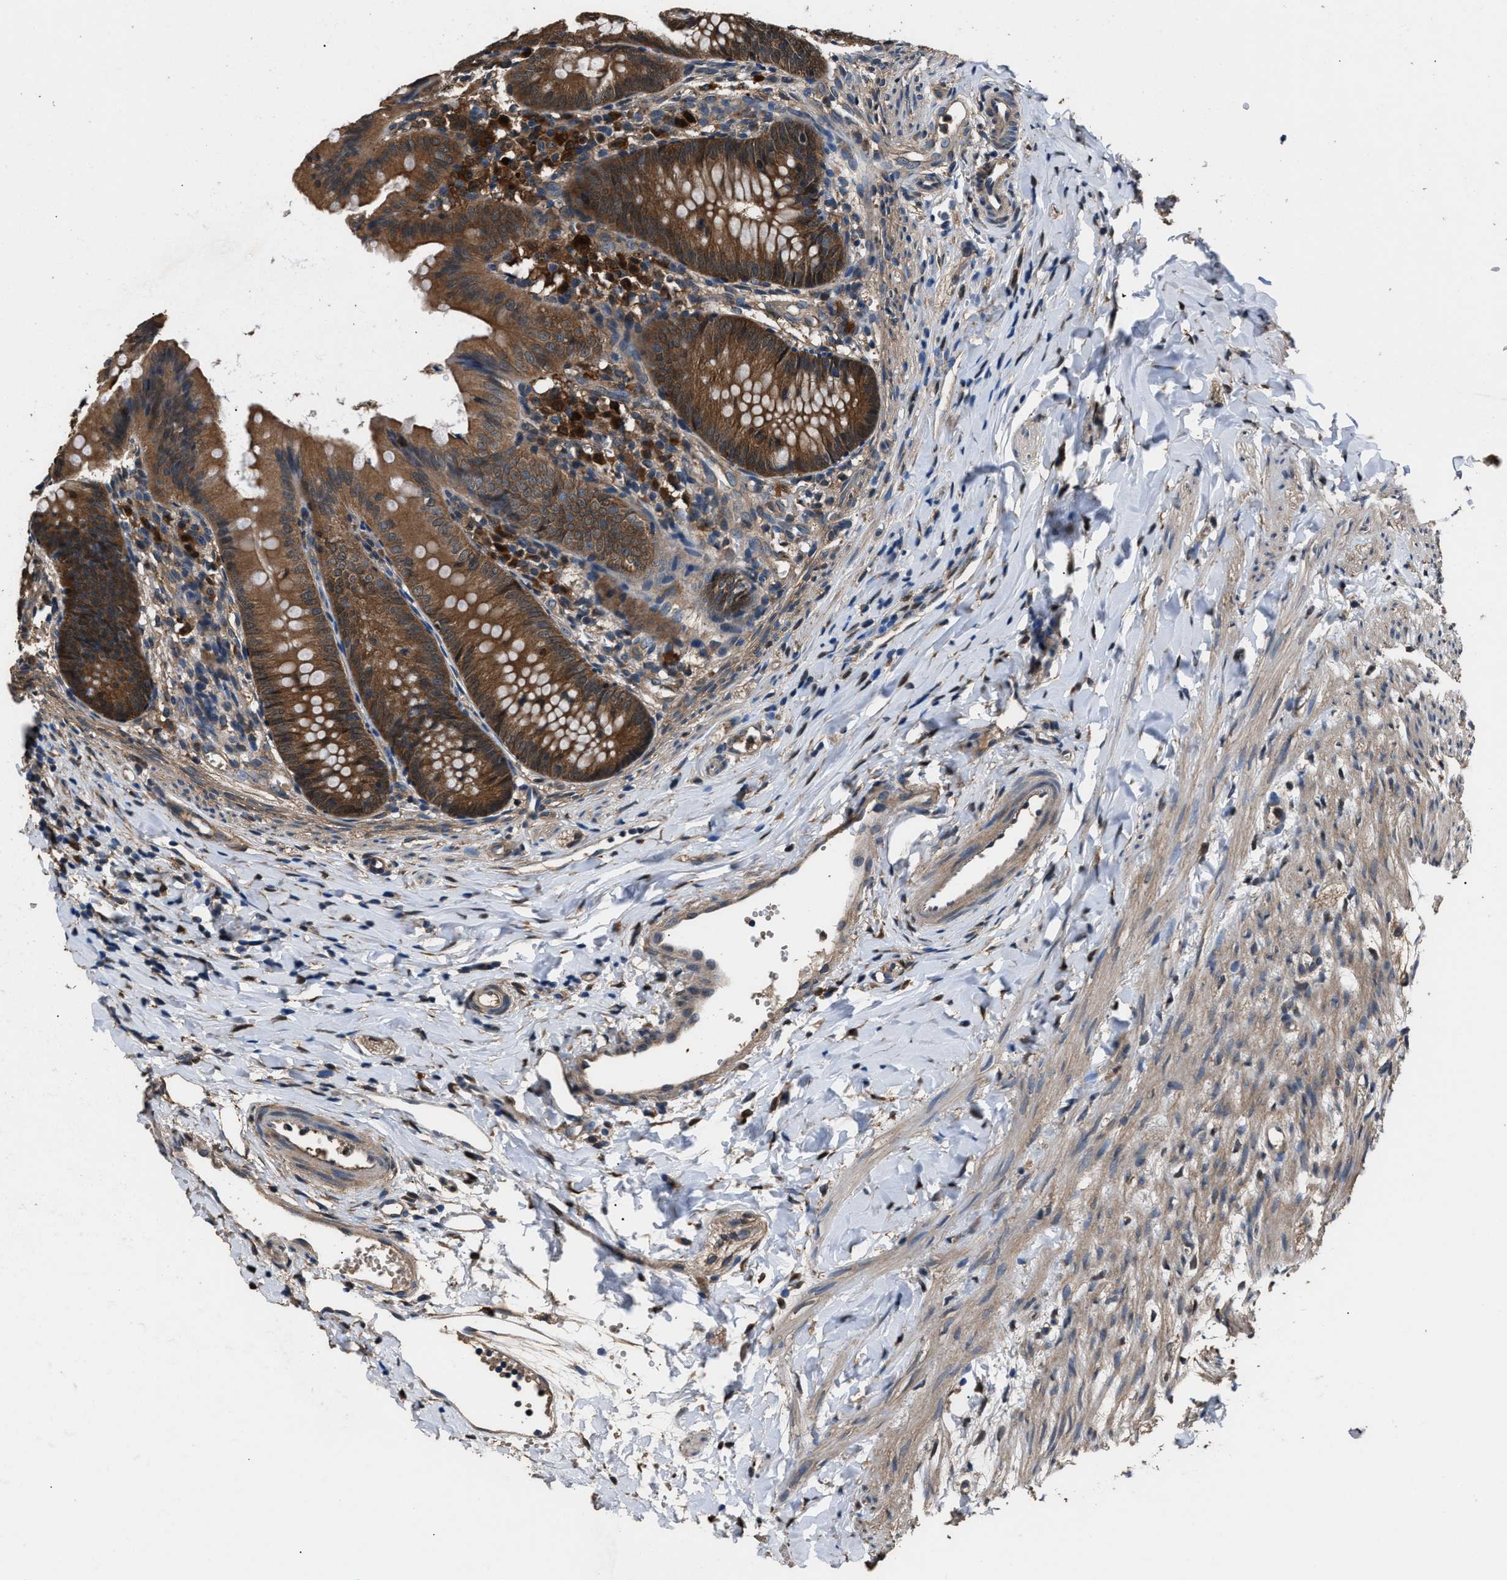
{"staining": {"intensity": "strong", "quantity": ">75%", "location": "cytoplasmic/membranous"}, "tissue": "appendix", "cell_type": "Glandular cells", "image_type": "normal", "snomed": [{"axis": "morphology", "description": "Normal tissue, NOS"}, {"axis": "topography", "description": "Appendix"}], "caption": "A high amount of strong cytoplasmic/membranous staining is present in approximately >75% of glandular cells in normal appendix. The staining is performed using DAB (3,3'-diaminobenzidine) brown chromogen to label protein expression. The nuclei are counter-stained blue using hematoxylin.", "gene": "GSTP1", "patient": {"sex": "male", "age": 1}}